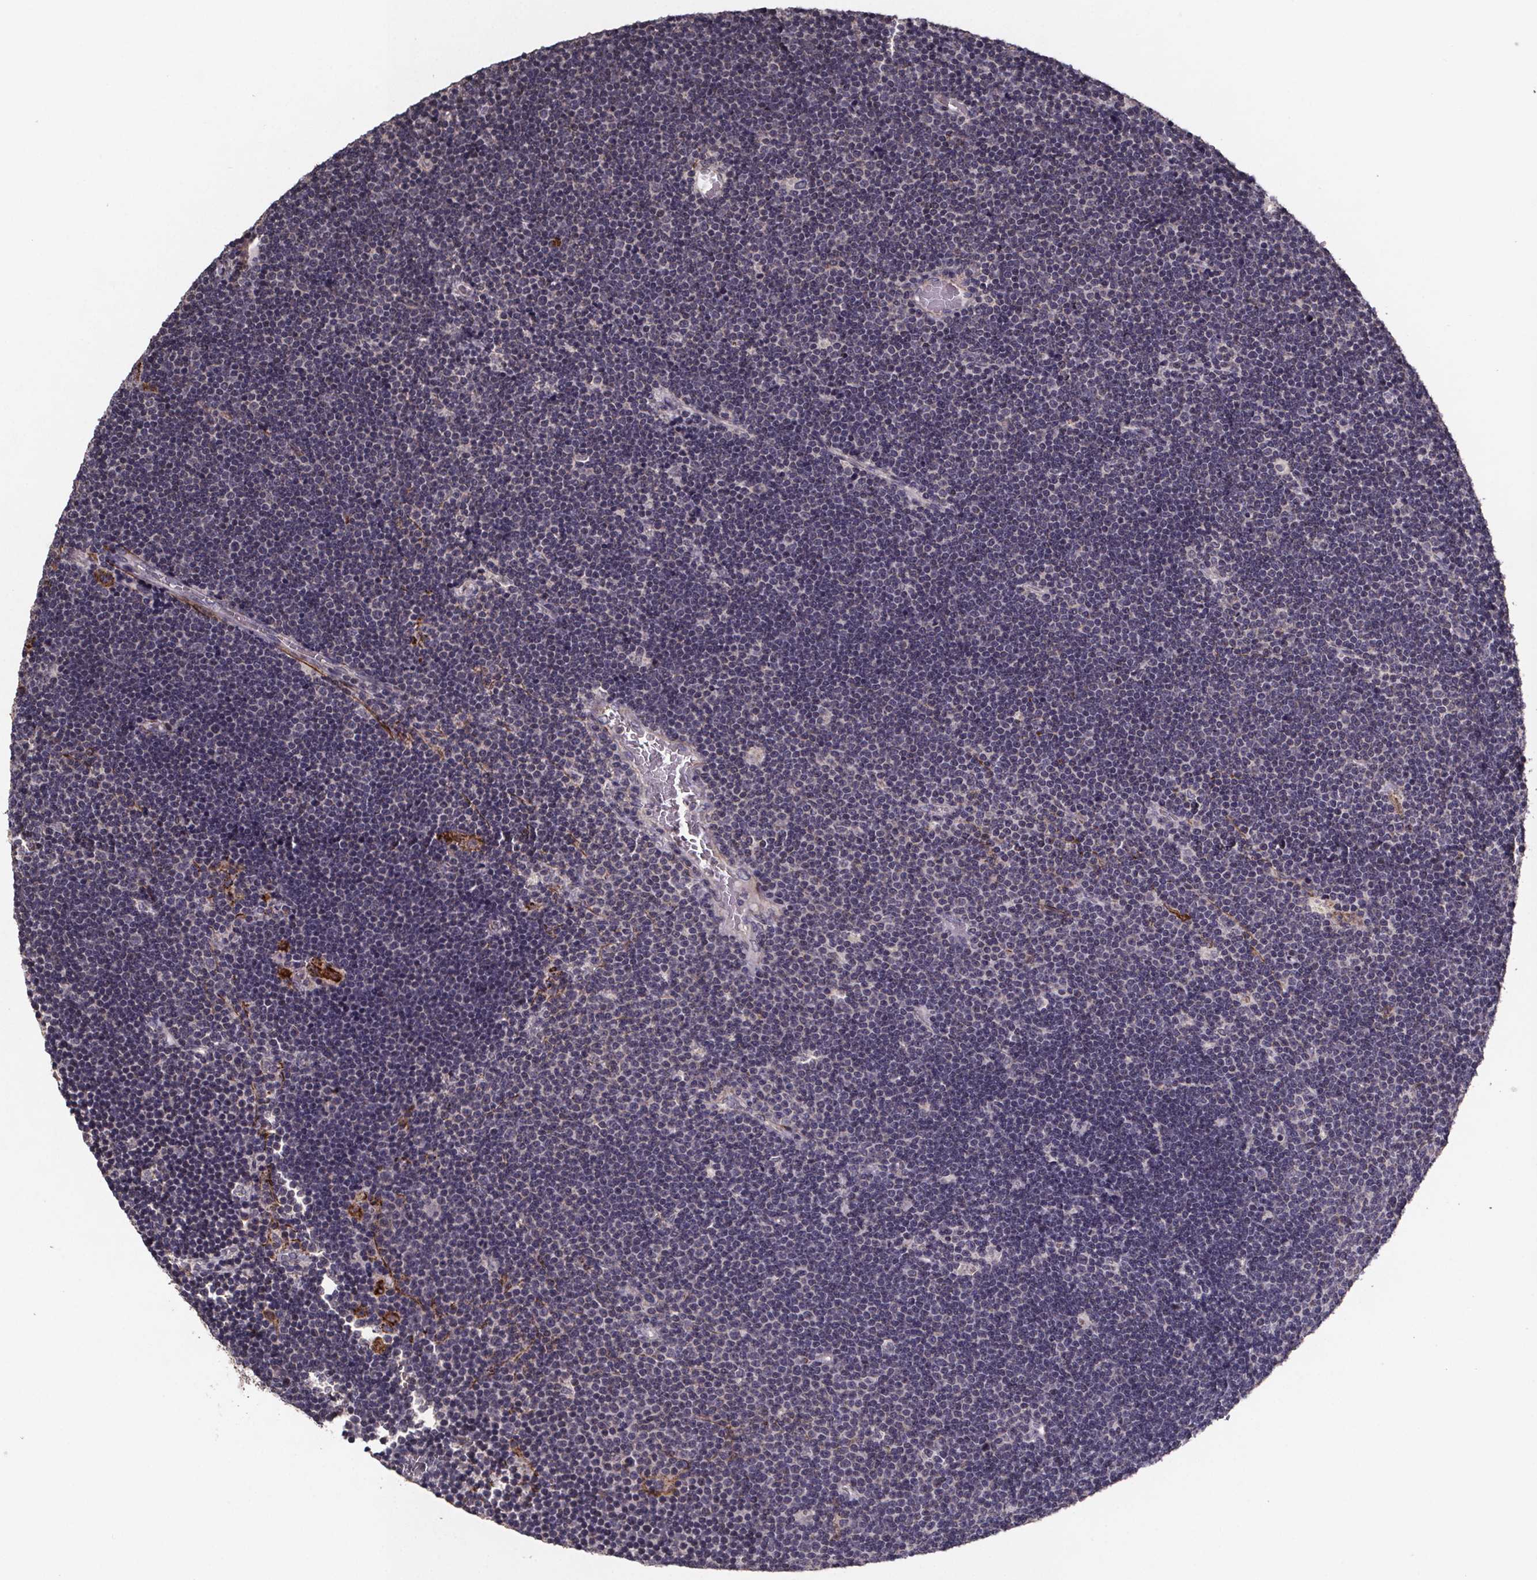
{"staining": {"intensity": "negative", "quantity": "none", "location": "none"}, "tissue": "lymphoma", "cell_type": "Tumor cells", "image_type": "cancer", "snomed": [{"axis": "morphology", "description": "Malignant lymphoma, non-Hodgkin's type, Low grade"}, {"axis": "topography", "description": "Brain"}], "caption": "This is an immunohistochemistry photomicrograph of malignant lymphoma, non-Hodgkin's type (low-grade). There is no expression in tumor cells.", "gene": "PALLD", "patient": {"sex": "female", "age": 66}}